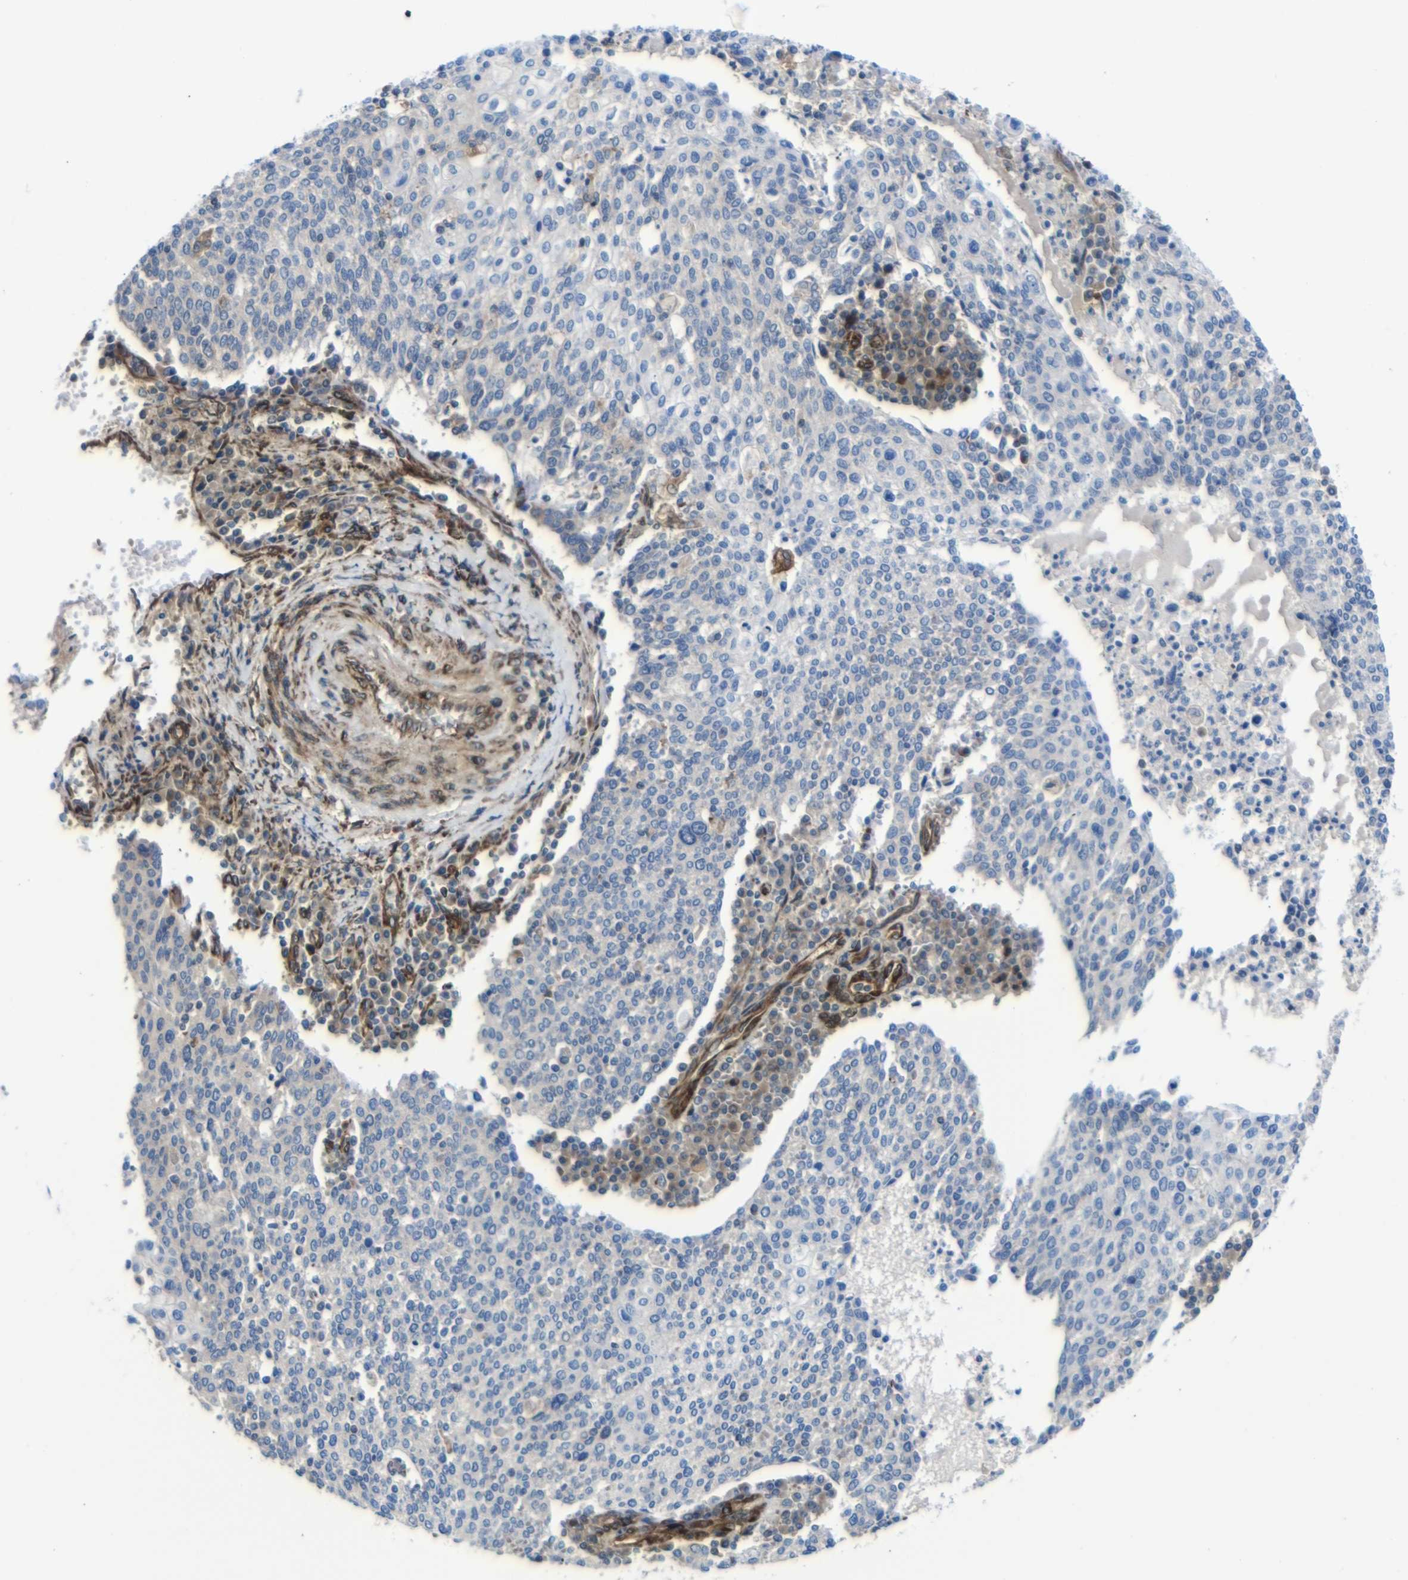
{"staining": {"intensity": "negative", "quantity": "none", "location": "none"}, "tissue": "cervical cancer", "cell_type": "Tumor cells", "image_type": "cancer", "snomed": [{"axis": "morphology", "description": "Squamous cell carcinoma, NOS"}, {"axis": "topography", "description": "Cervix"}], "caption": "An immunohistochemistry (IHC) micrograph of cervical squamous cell carcinoma is shown. There is no staining in tumor cells of cervical squamous cell carcinoma. Brightfield microscopy of immunohistochemistry stained with DAB (3,3'-diaminobenzidine) (brown) and hematoxylin (blue), captured at high magnification.", "gene": "PARP14", "patient": {"sex": "female", "age": 40}}